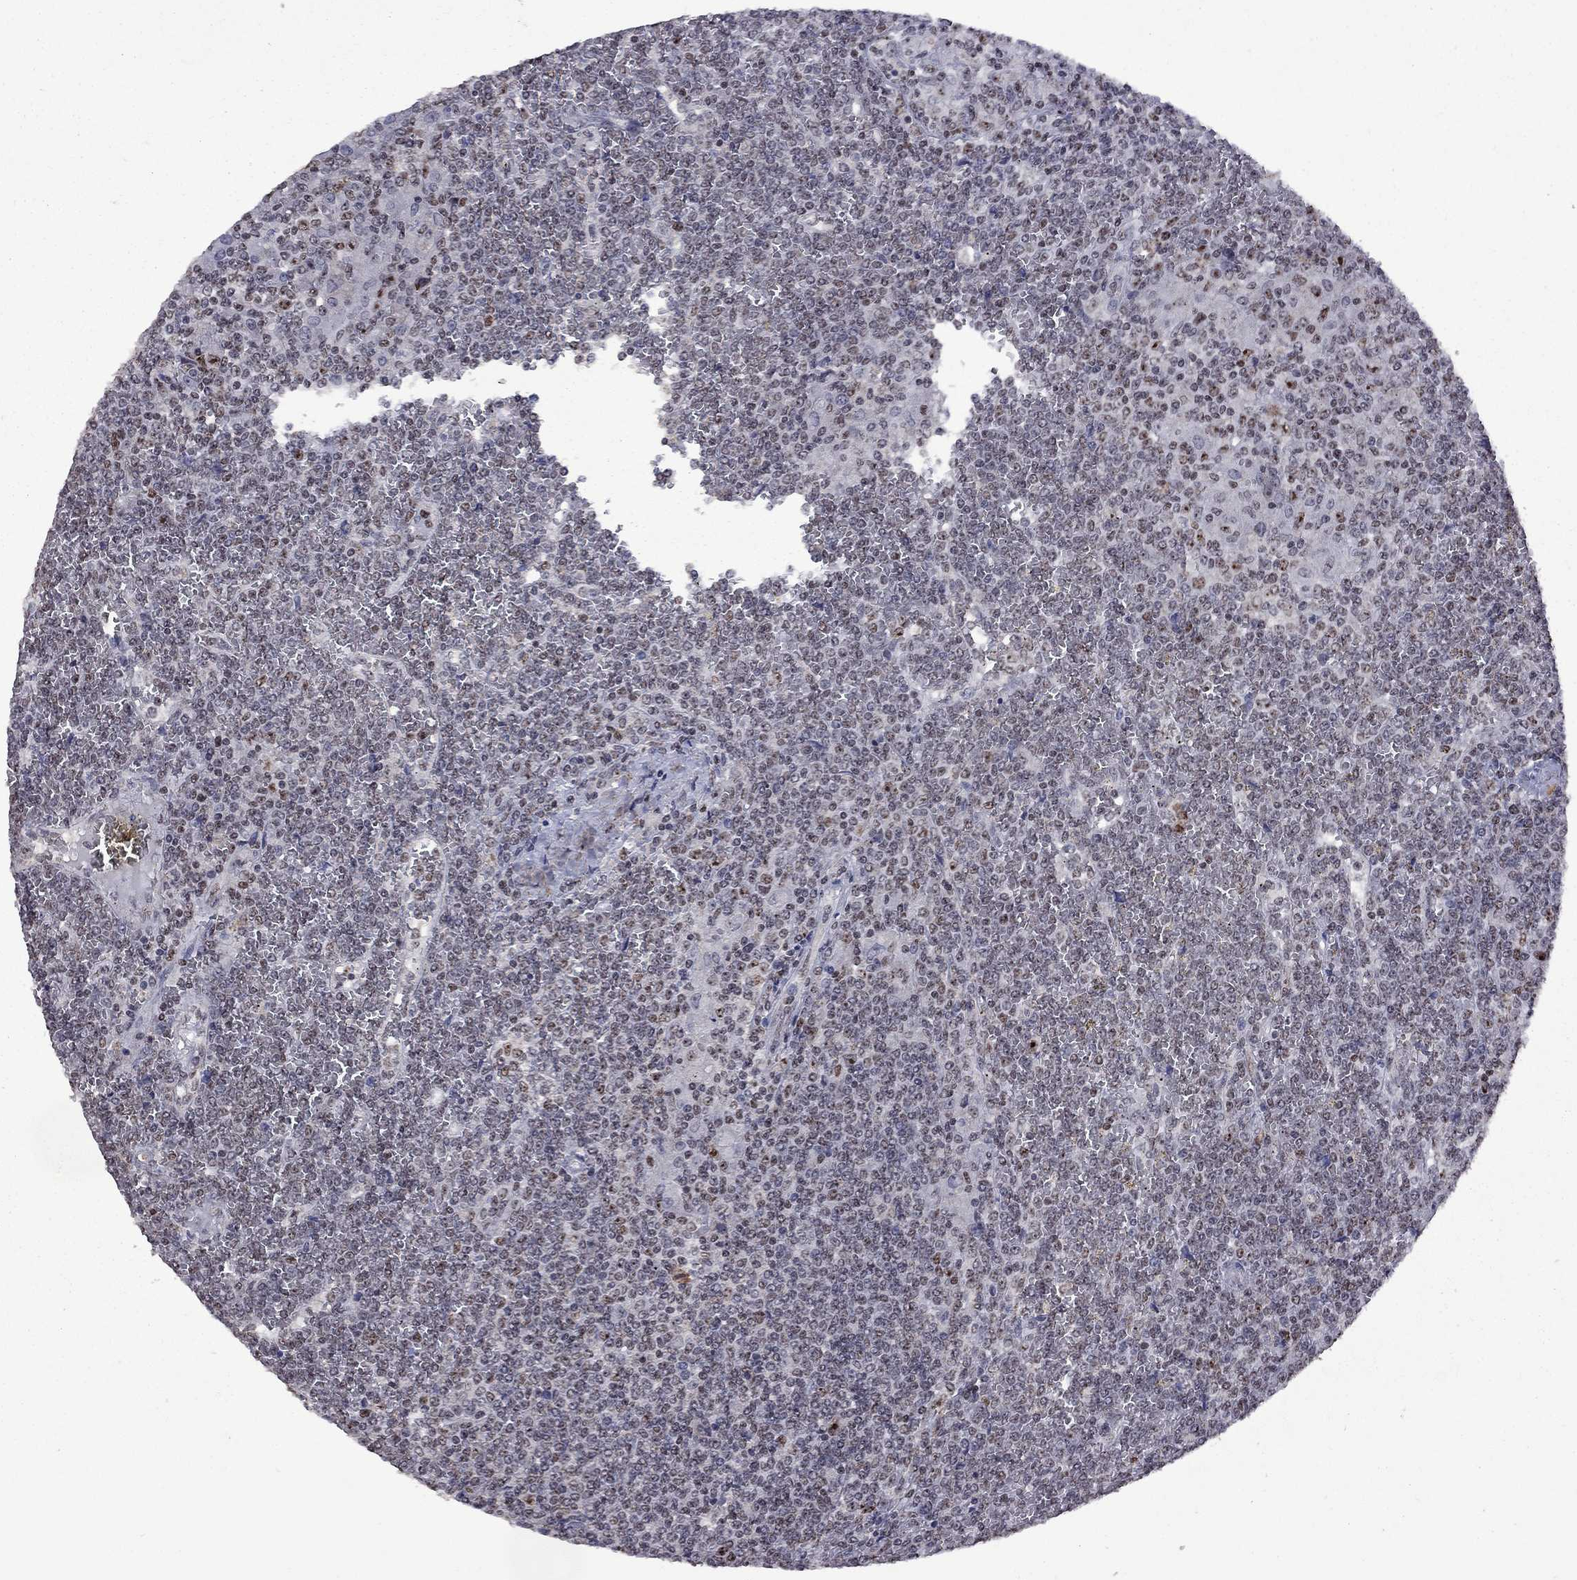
{"staining": {"intensity": "negative", "quantity": "none", "location": "none"}, "tissue": "lymphoma", "cell_type": "Tumor cells", "image_type": "cancer", "snomed": [{"axis": "morphology", "description": "Malignant lymphoma, non-Hodgkin's type, Low grade"}, {"axis": "topography", "description": "Spleen"}], "caption": "This is an immunohistochemistry (IHC) image of low-grade malignant lymphoma, non-Hodgkin's type. There is no staining in tumor cells.", "gene": "SPOUT1", "patient": {"sex": "female", "age": 19}}